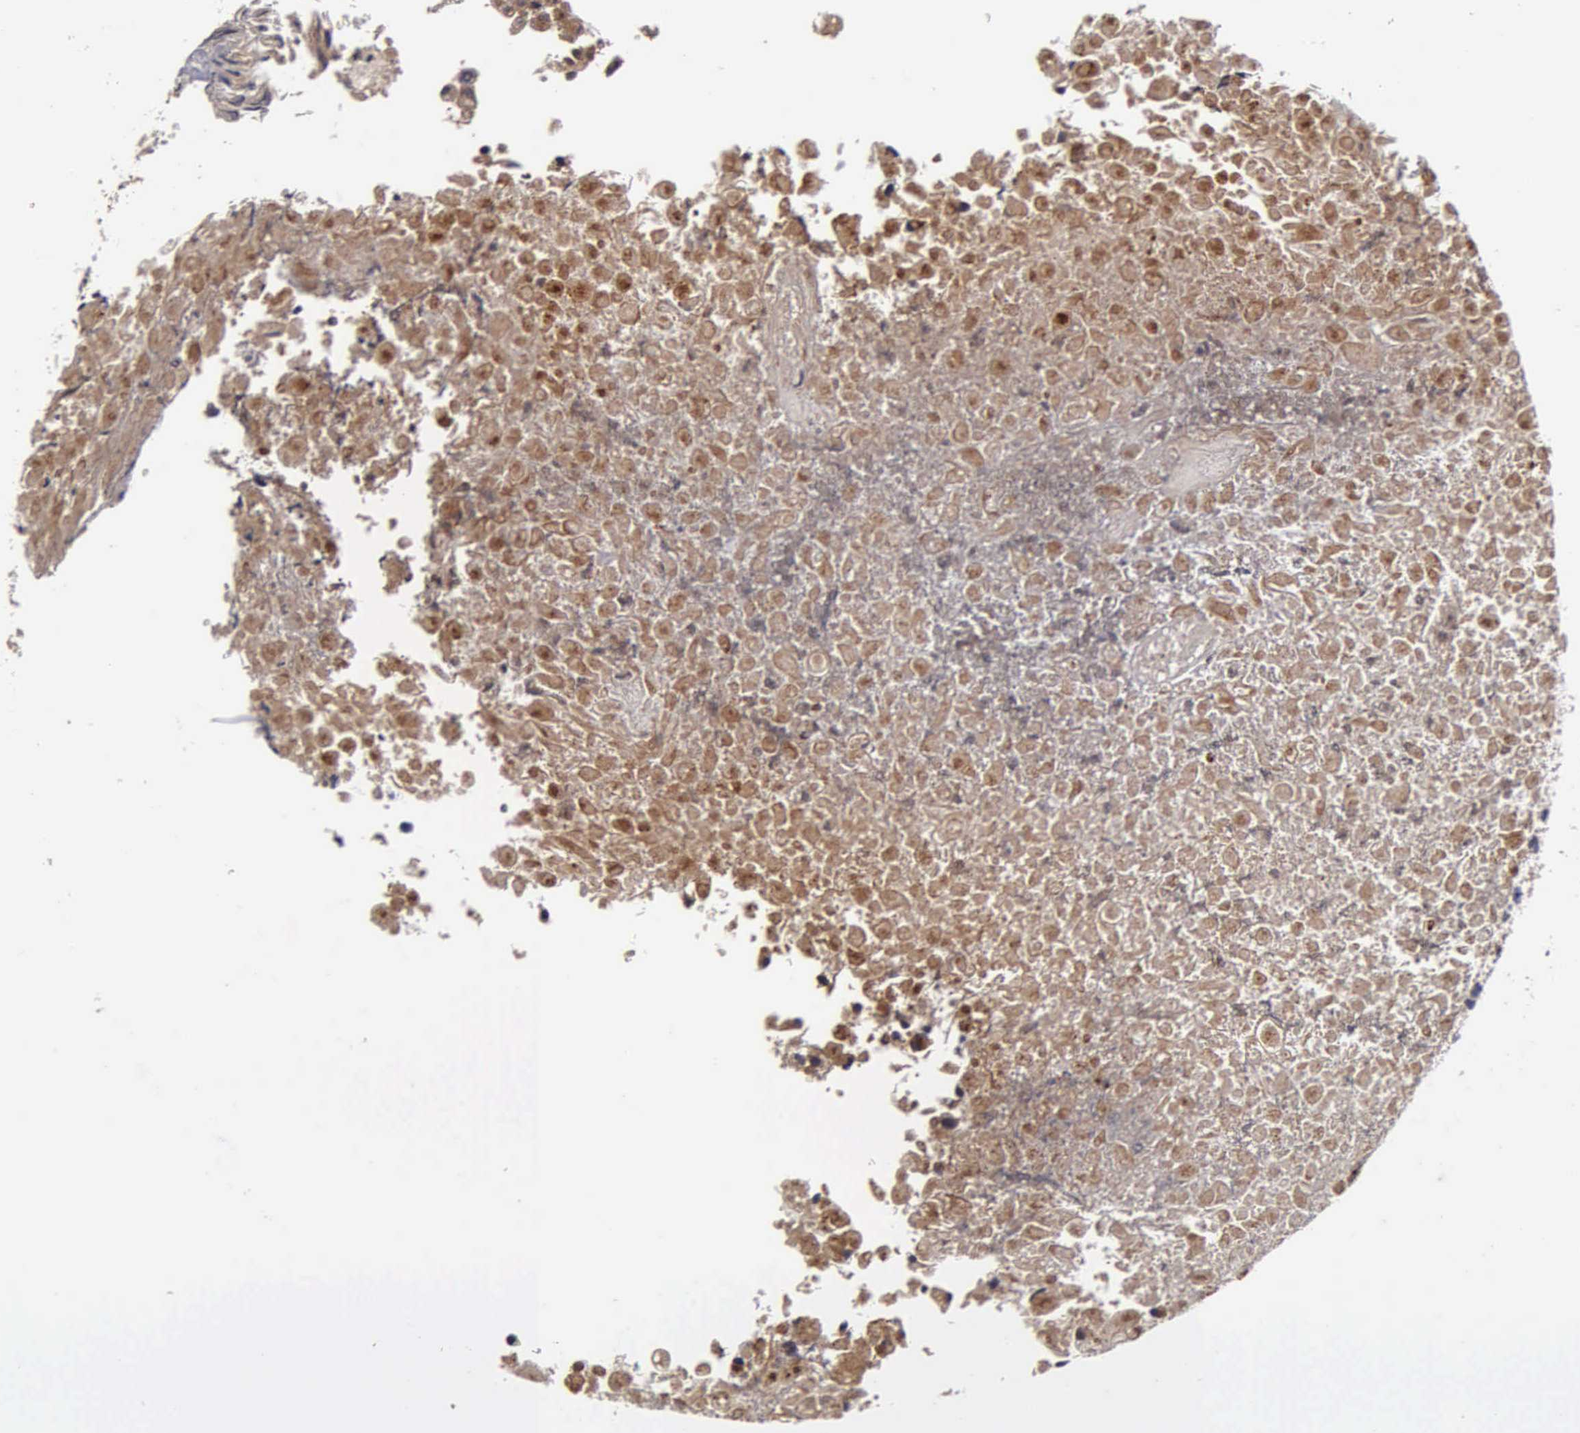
{"staining": {"intensity": "moderate", "quantity": "25%-75%", "location": "cytoplasmic/membranous"}, "tissue": "urothelial cancer", "cell_type": "Tumor cells", "image_type": "cancer", "snomed": [{"axis": "morphology", "description": "Urothelial carcinoma, High grade"}, {"axis": "topography", "description": "Urinary bladder"}], "caption": "Immunohistochemical staining of human urothelial cancer reveals medium levels of moderate cytoplasmic/membranous positivity in about 25%-75% of tumor cells.", "gene": "CST3", "patient": {"sex": "male", "age": 56}}